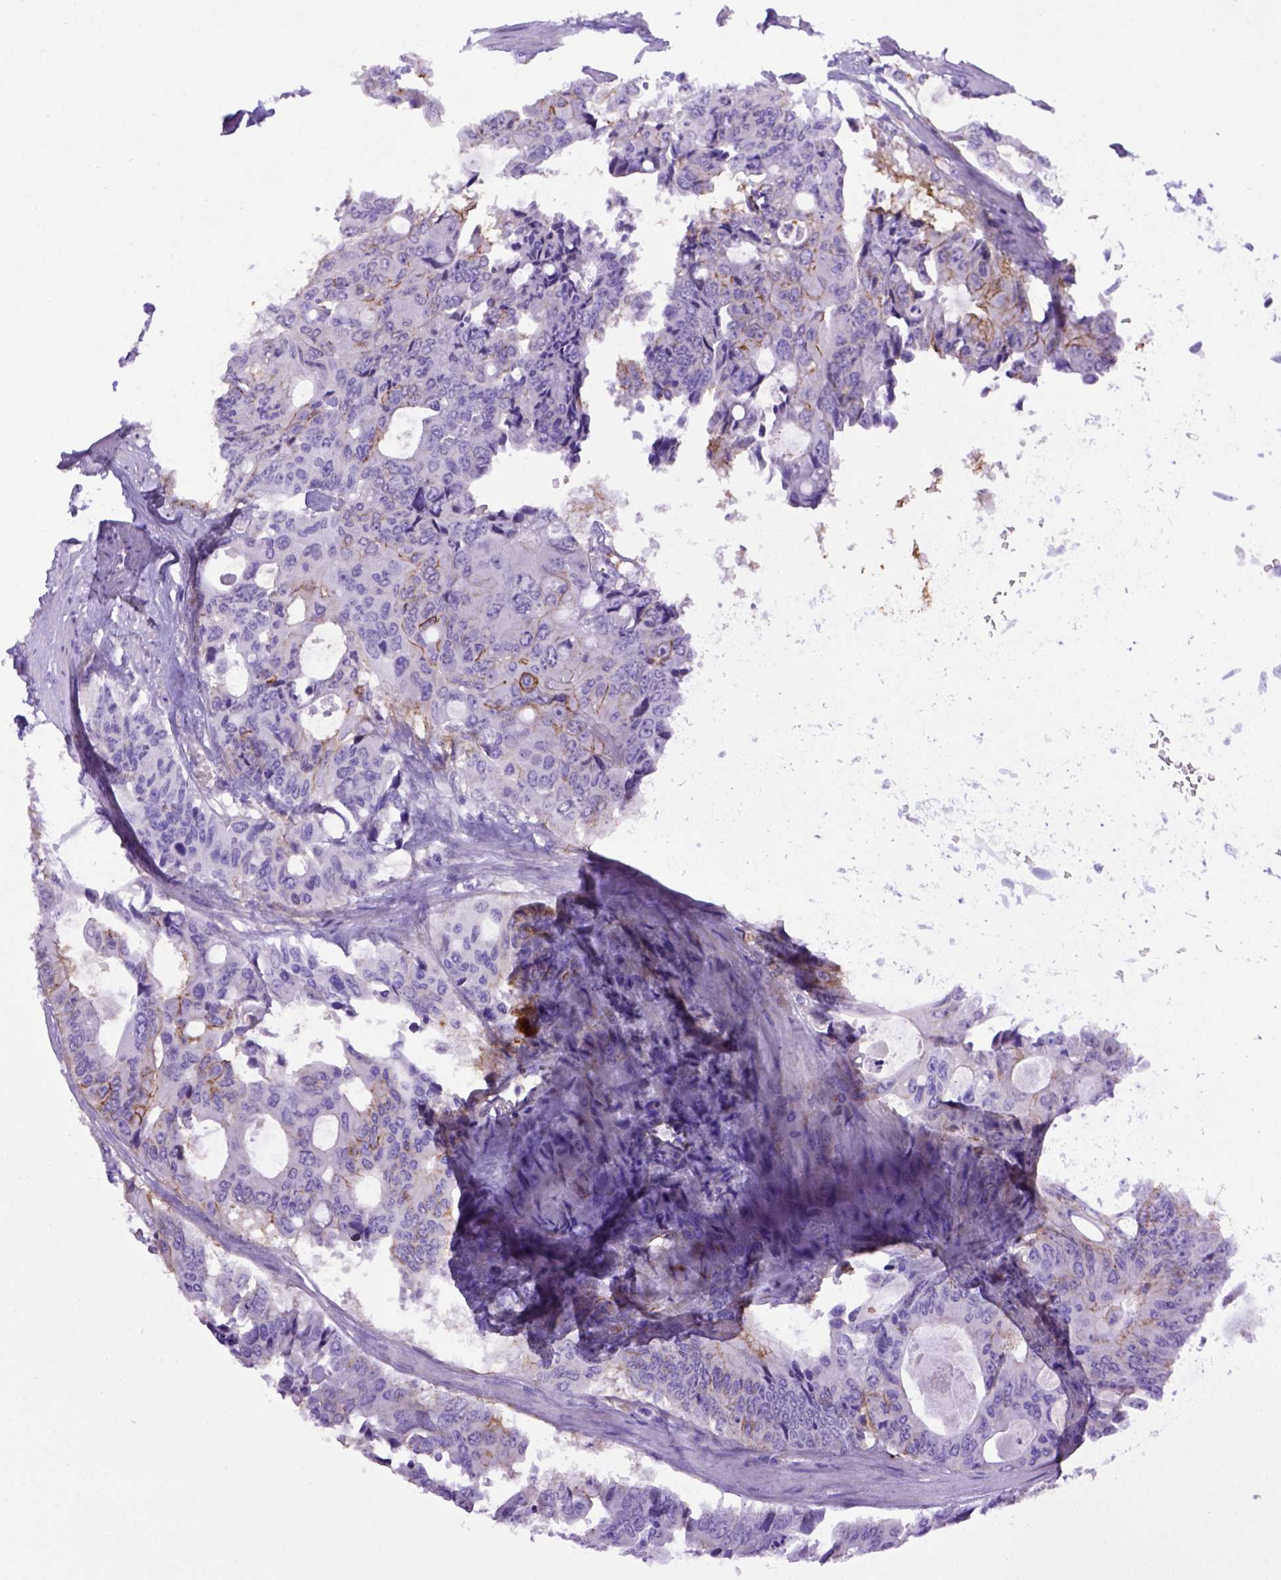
{"staining": {"intensity": "moderate", "quantity": "<25%", "location": "cytoplasmic/membranous"}, "tissue": "colorectal cancer", "cell_type": "Tumor cells", "image_type": "cancer", "snomed": [{"axis": "morphology", "description": "Adenocarcinoma, NOS"}, {"axis": "topography", "description": "Rectum"}], "caption": "DAB (3,3'-diaminobenzidine) immunohistochemical staining of adenocarcinoma (colorectal) exhibits moderate cytoplasmic/membranous protein positivity in approximately <25% of tumor cells.", "gene": "ADAM12", "patient": {"sex": "male", "age": 76}}